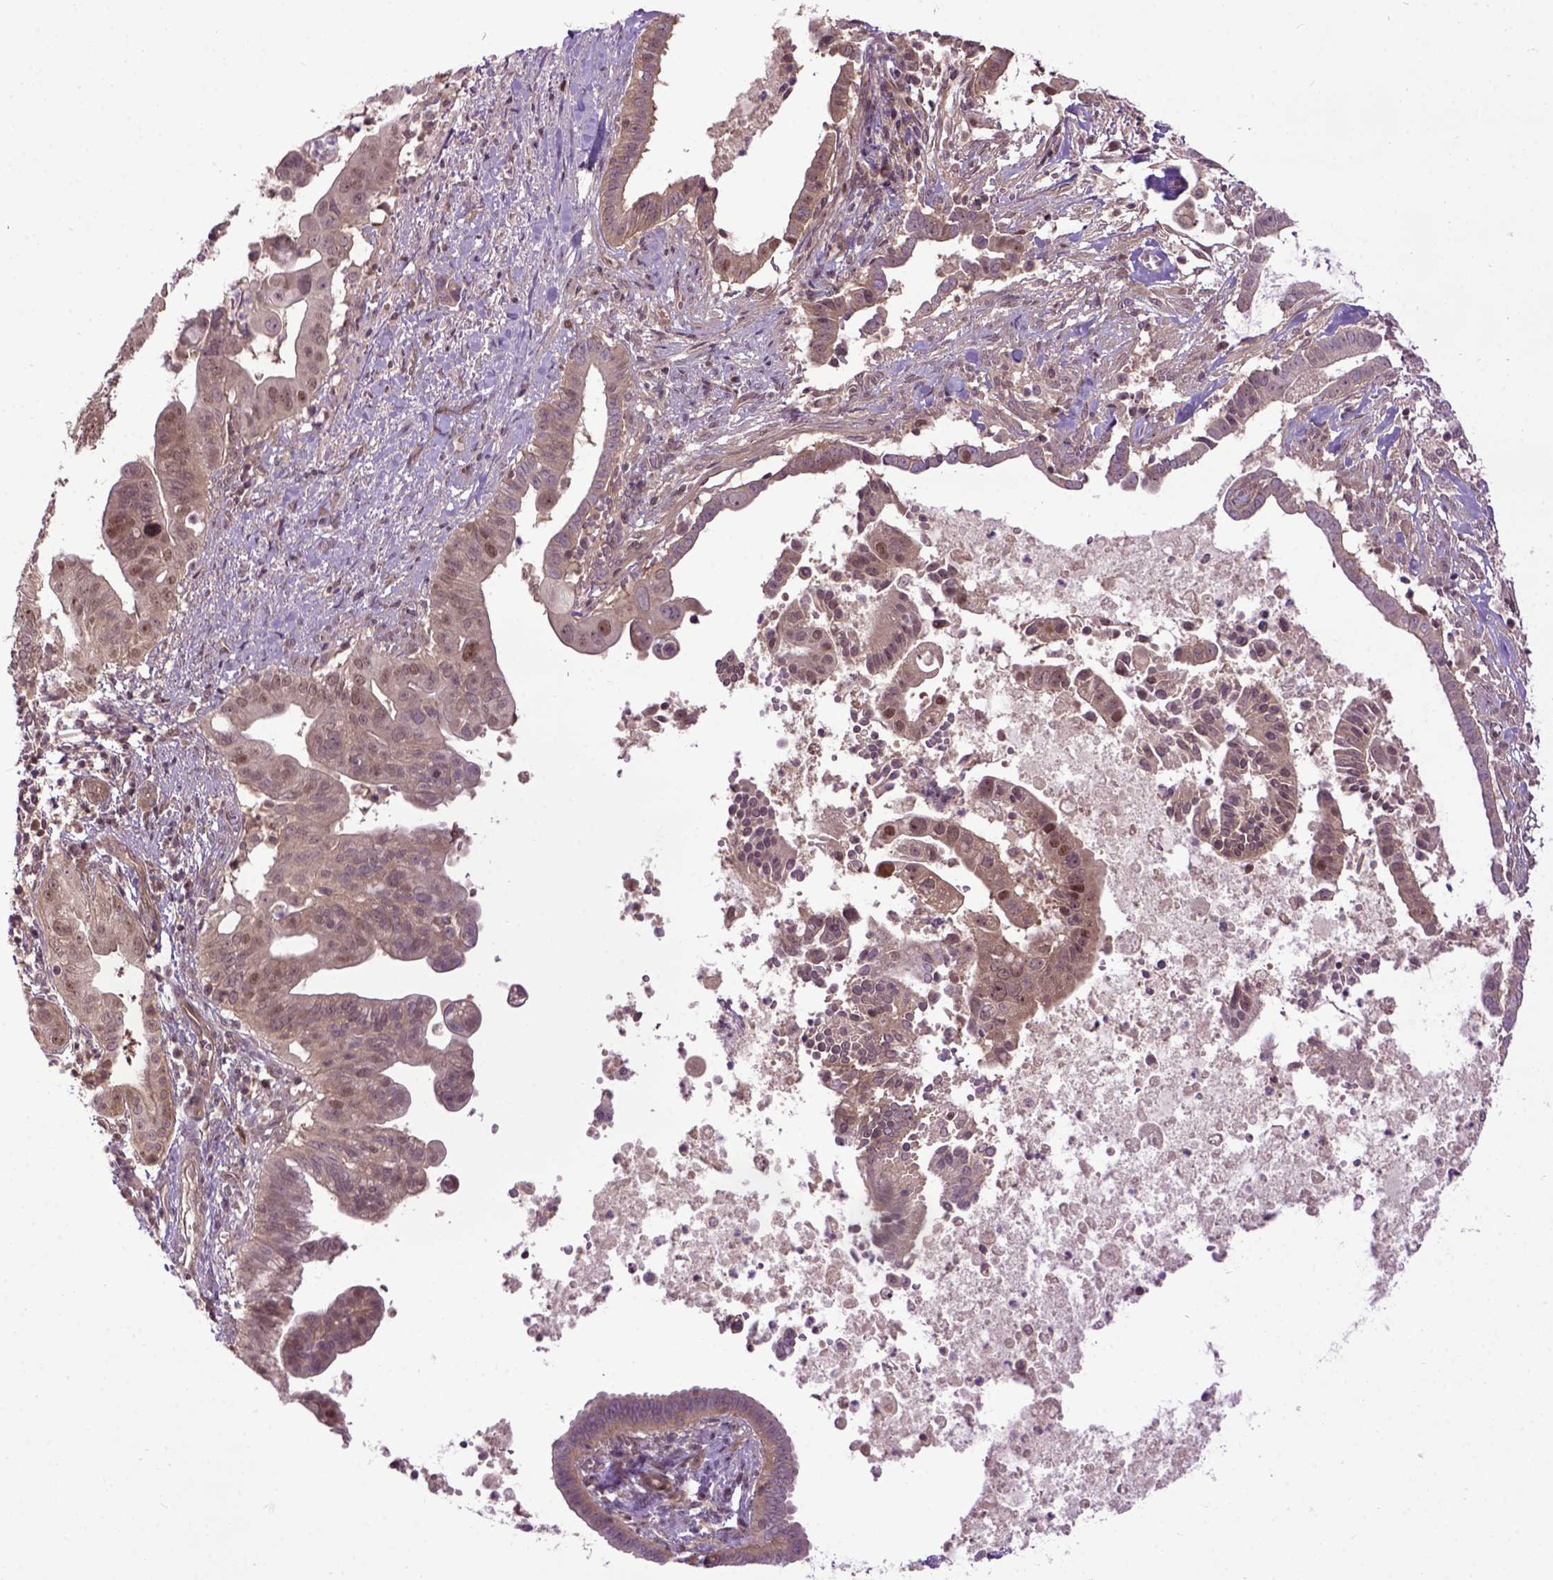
{"staining": {"intensity": "moderate", "quantity": ">75%", "location": "cytoplasmic/membranous,nuclear"}, "tissue": "pancreatic cancer", "cell_type": "Tumor cells", "image_type": "cancer", "snomed": [{"axis": "morphology", "description": "Adenocarcinoma, NOS"}, {"axis": "topography", "description": "Pancreas"}], "caption": "DAB (3,3'-diaminobenzidine) immunohistochemical staining of adenocarcinoma (pancreatic) displays moderate cytoplasmic/membranous and nuclear protein staining in approximately >75% of tumor cells. The staining was performed using DAB, with brown indicating positive protein expression. Nuclei are stained blue with hematoxylin.", "gene": "WDR48", "patient": {"sex": "male", "age": 61}}